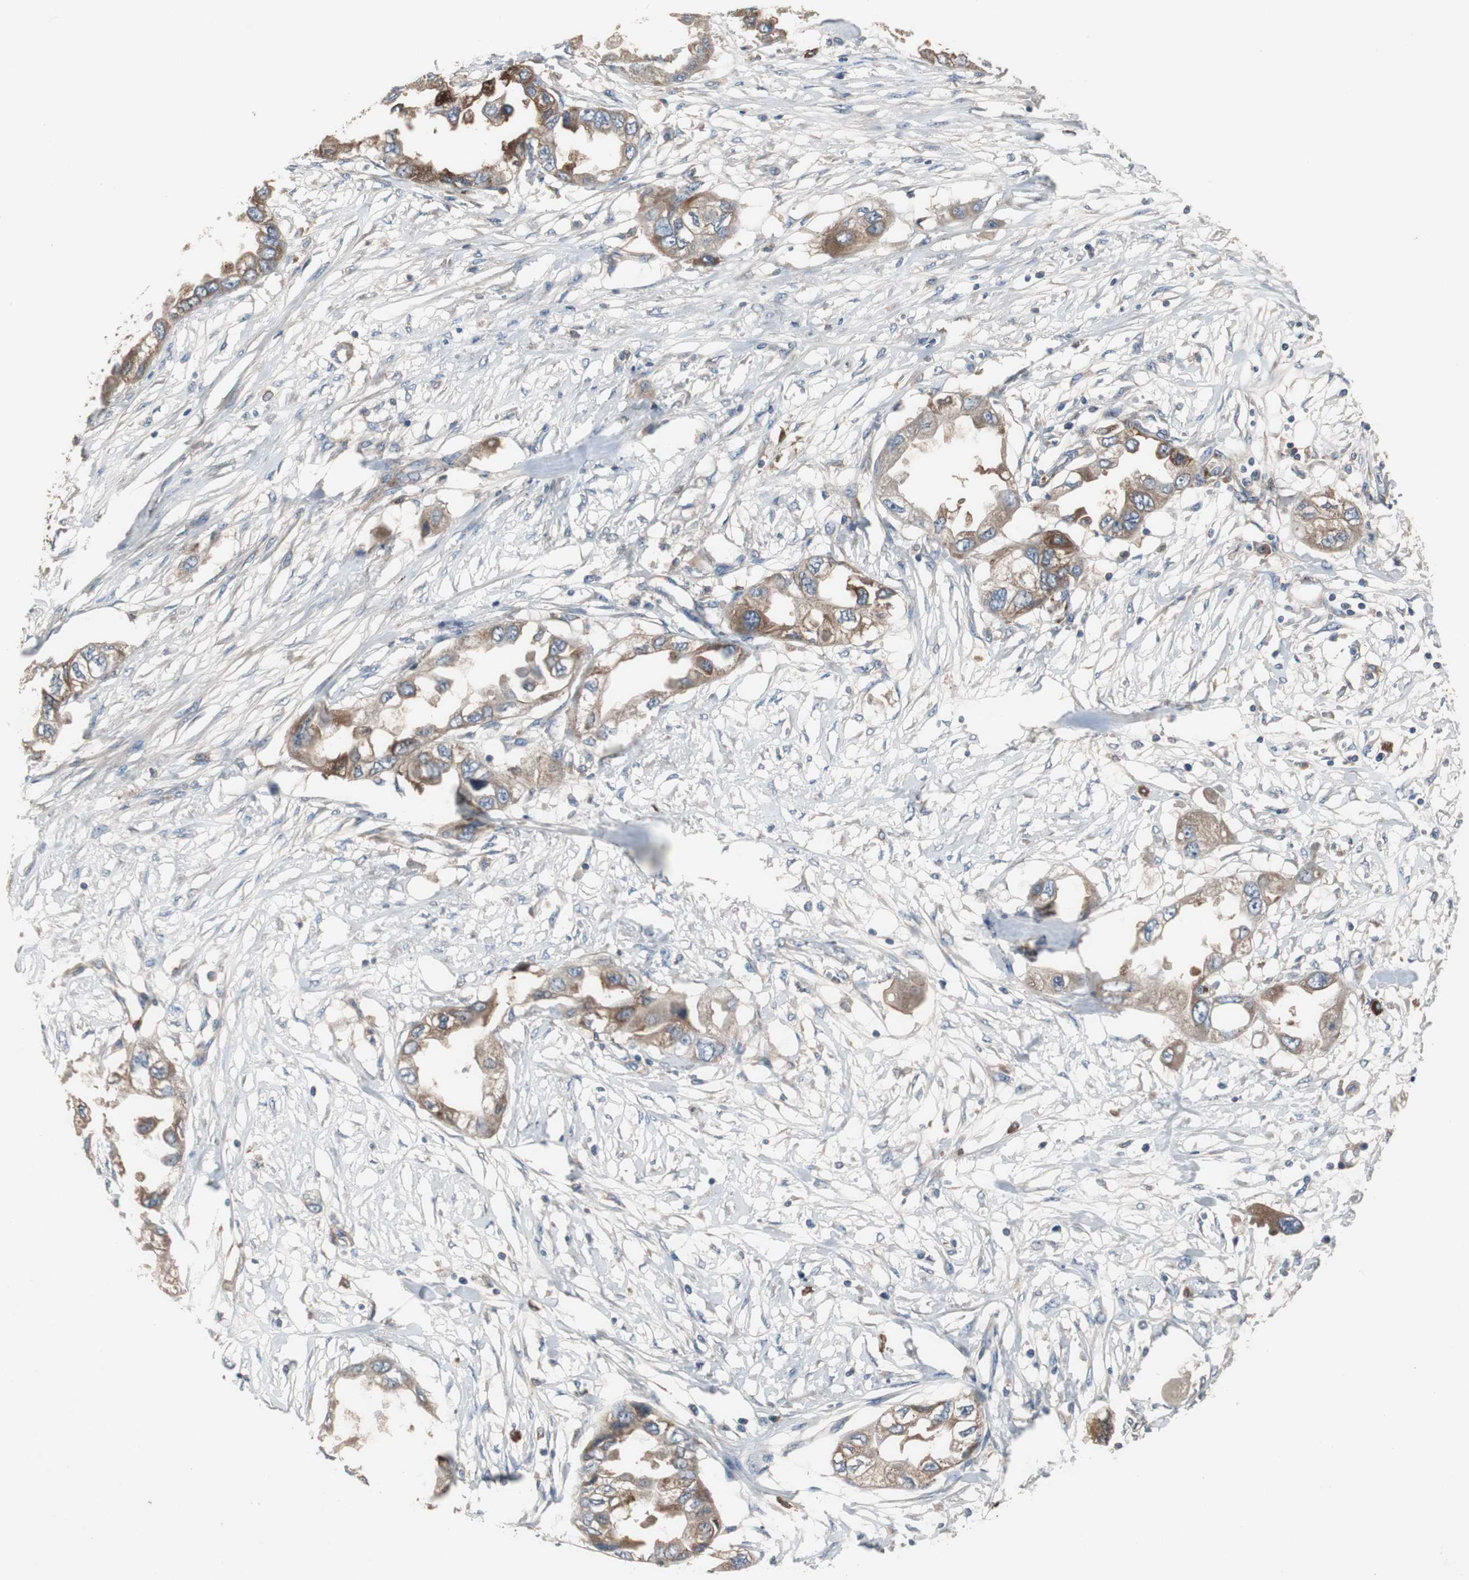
{"staining": {"intensity": "moderate", "quantity": "25%-75%", "location": "cytoplasmic/membranous"}, "tissue": "endometrial cancer", "cell_type": "Tumor cells", "image_type": "cancer", "snomed": [{"axis": "morphology", "description": "Adenocarcinoma, NOS"}, {"axis": "topography", "description": "Endometrium"}], "caption": "Immunohistochemistry (IHC) photomicrograph of endometrial adenocarcinoma stained for a protein (brown), which exhibits medium levels of moderate cytoplasmic/membranous positivity in about 25%-75% of tumor cells.", "gene": "SORT1", "patient": {"sex": "female", "age": 67}}